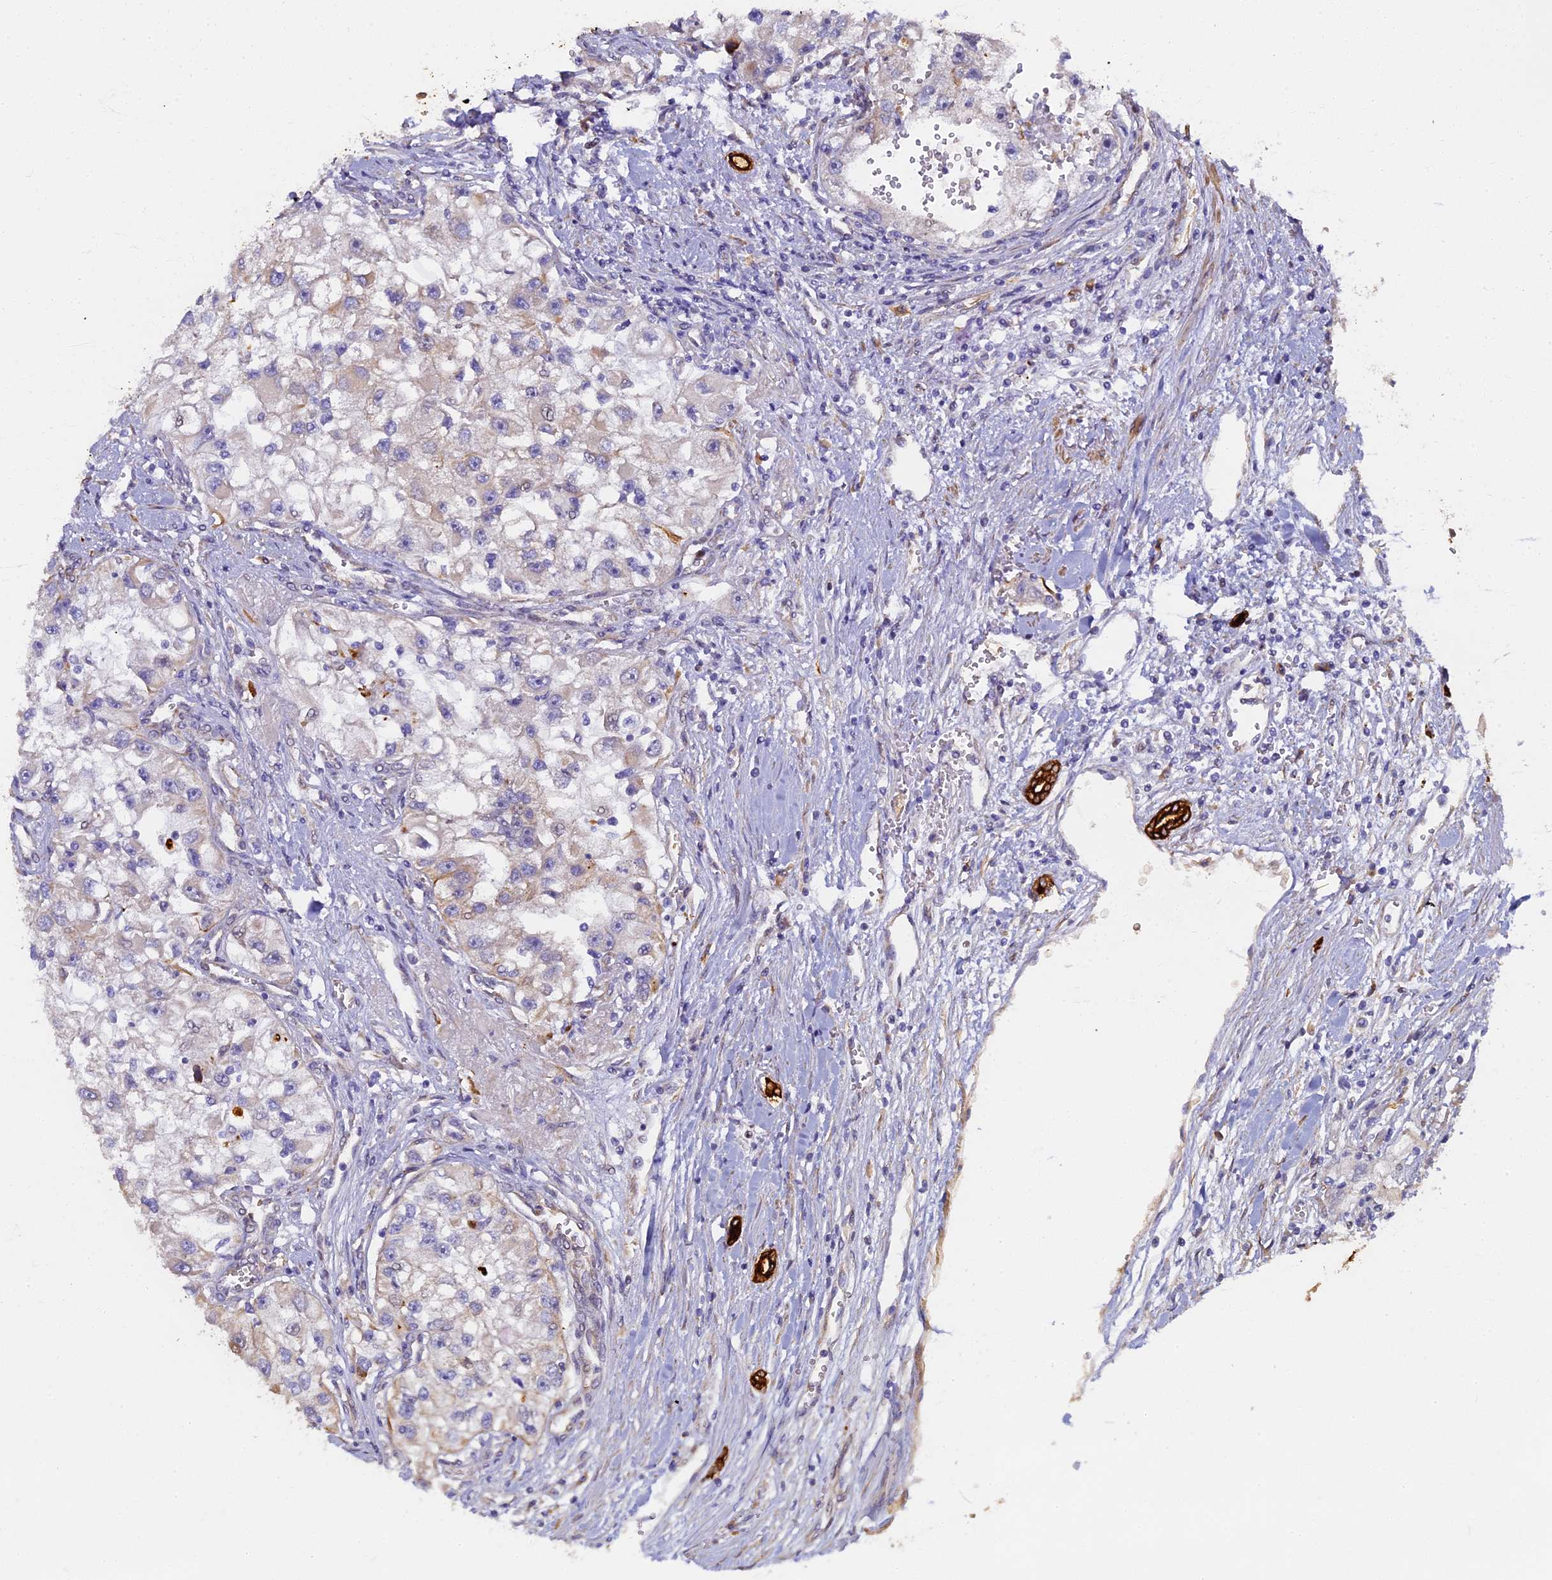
{"staining": {"intensity": "negative", "quantity": "none", "location": "none"}, "tissue": "renal cancer", "cell_type": "Tumor cells", "image_type": "cancer", "snomed": [{"axis": "morphology", "description": "Adenocarcinoma, NOS"}, {"axis": "topography", "description": "Kidney"}], "caption": "Immunohistochemistry photomicrograph of neoplastic tissue: human adenocarcinoma (renal) stained with DAB (3,3'-diaminobenzidine) exhibits no significant protein expression in tumor cells.", "gene": "LRRC57", "patient": {"sex": "male", "age": 63}}